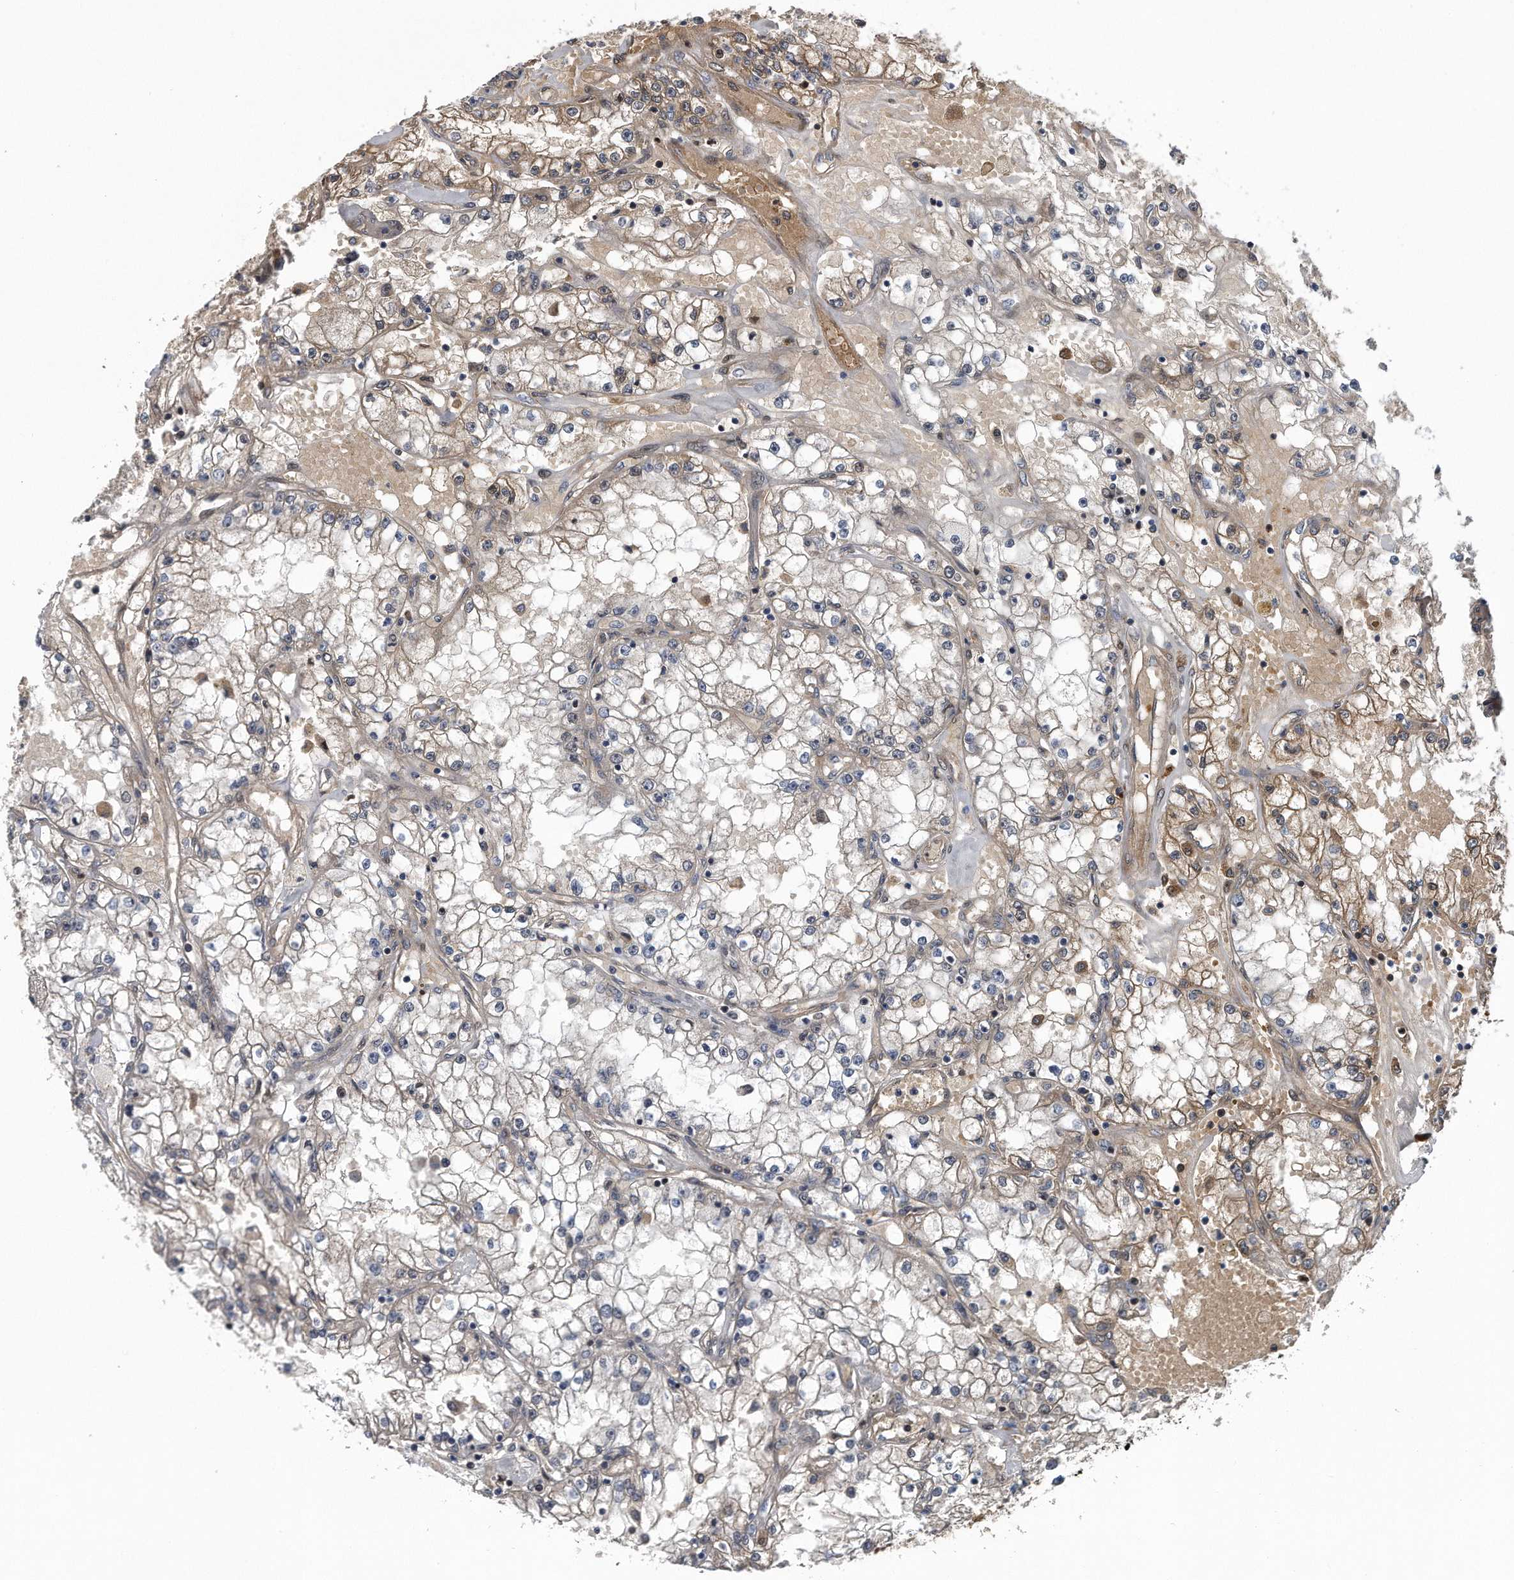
{"staining": {"intensity": "moderate", "quantity": "25%-75%", "location": "cytoplasmic/membranous"}, "tissue": "renal cancer", "cell_type": "Tumor cells", "image_type": "cancer", "snomed": [{"axis": "morphology", "description": "Adenocarcinoma, NOS"}, {"axis": "topography", "description": "Kidney"}], "caption": "The image shows a brown stain indicating the presence of a protein in the cytoplasmic/membranous of tumor cells in adenocarcinoma (renal).", "gene": "ZNF79", "patient": {"sex": "male", "age": 56}}